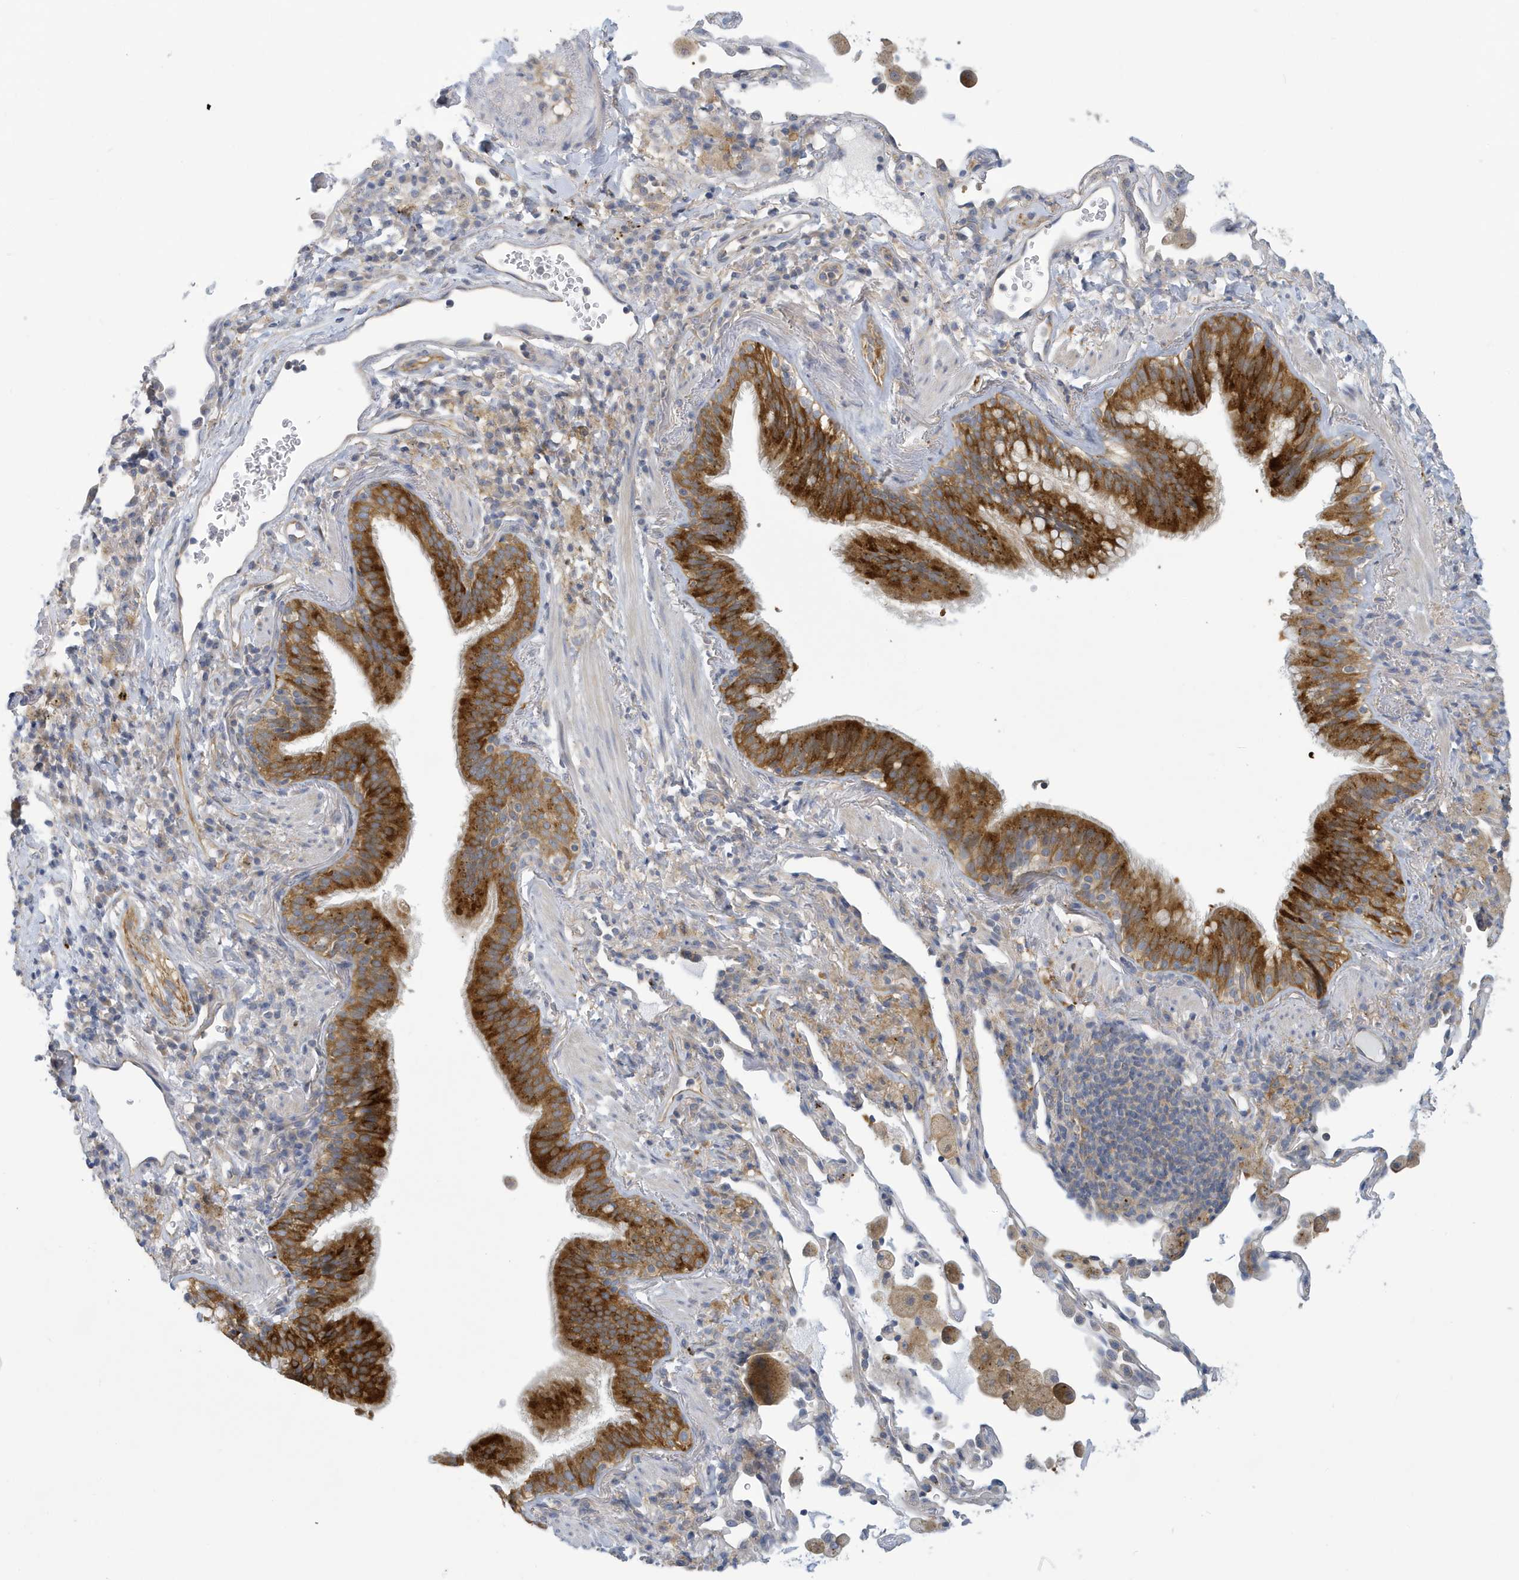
{"staining": {"intensity": "strong", "quantity": ">75%", "location": "cytoplasmic/membranous"}, "tissue": "bronchus", "cell_type": "Respiratory epithelial cells", "image_type": "normal", "snomed": [{"axis": "morphology", "description": "Normal tissue, NOS"}, {"axis": "morphology", "description": "Adenocarcinoma, NOS"}, {"axis": "topography", "description": "Bronchus"}, {"axis": "topography", "description": "Lung"}], "caption": "Protein analysis of normal bronchus reveals strong cytoplasmic/membranous positivity in about >75% of respiratory epithelial cells. Immunohistochemistry stains the protein of interest in brown and the nuclei are stained blue.", "gene": "VTA1", "patient": {"sex": "male", "age": 54}}